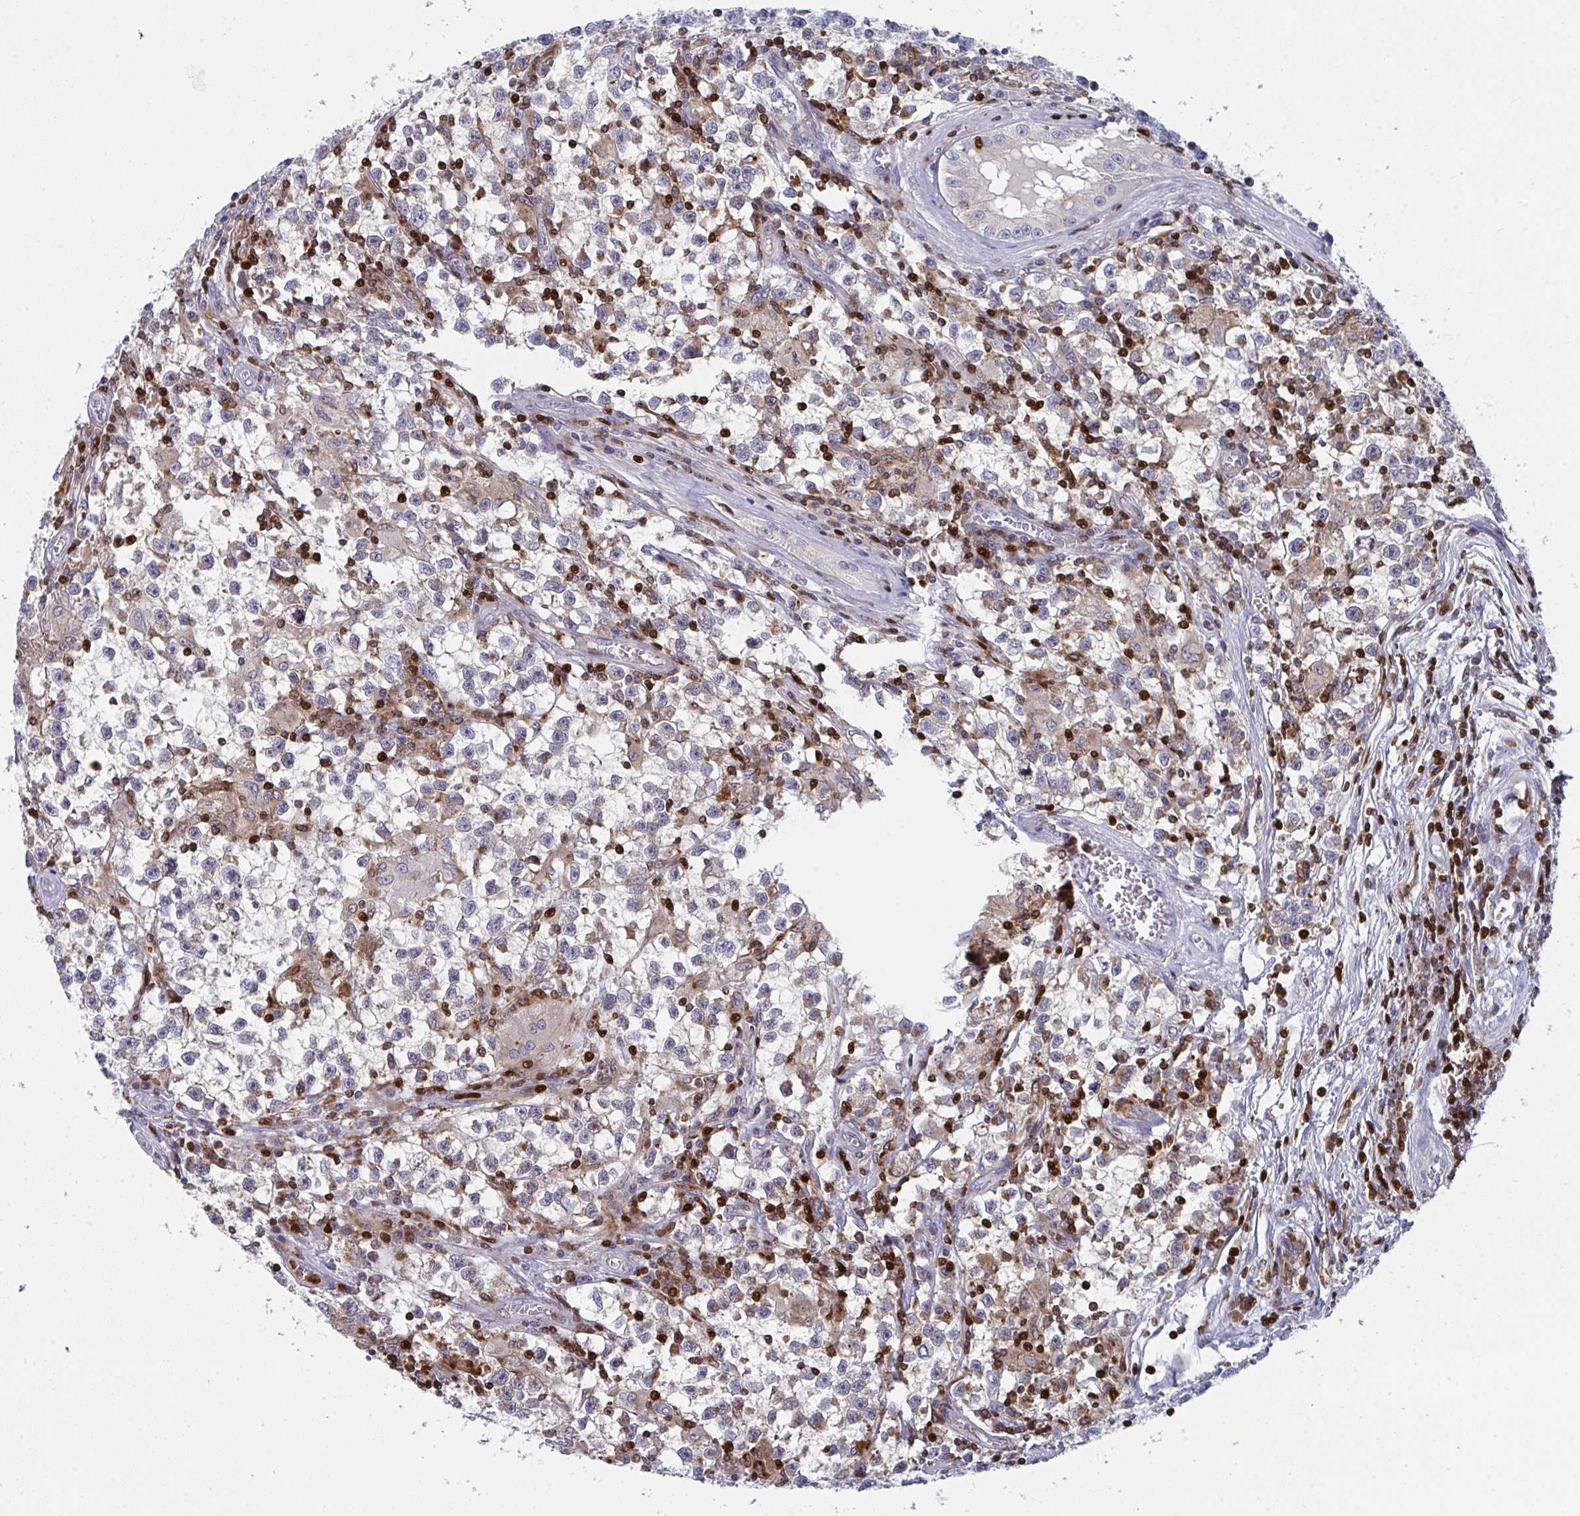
{"staining": {"intensity": "weak", "quantity": "<25%", "location": "cytoplasmic/membranous"}, "tissue": "testis cancer", "cell_type": "Tumor cells", "image_type": "cancer", "snomed": [{"axis": "morphology", "description": "Seminoma, NOS"}, {"axis": "topography", "description": "Testis"}], "caption": "Testis cancer was stained to show a protein in brown. There is no significant expression in tumor cells. Brightfield microscopy of IHC stained with DAB (3,3'-diaminobenzidine) (brown) and hematoxylin (blue), captured at high magnification.", "gene": "AOC2", "patient": {"sex": "male", "age": 31}}